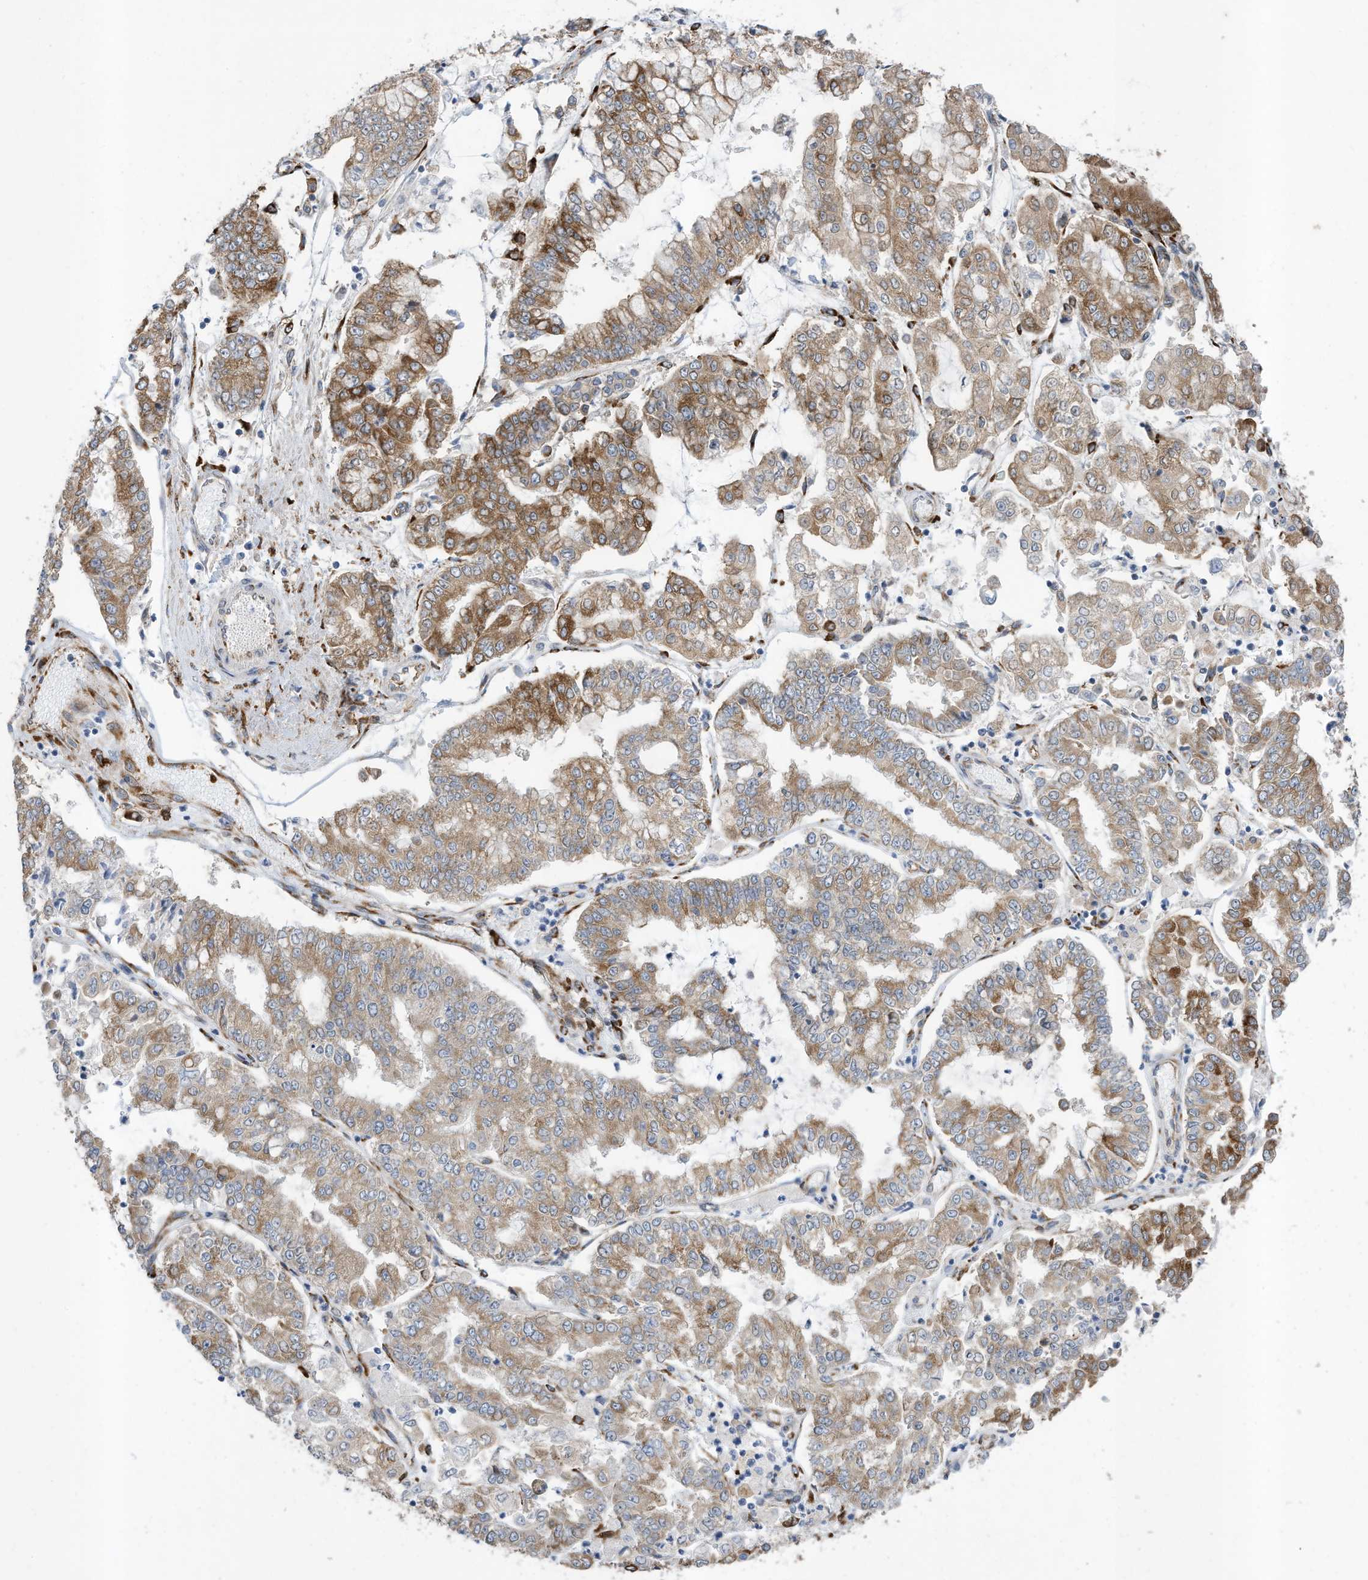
{"staining": {"intensity": "moderate", "quantity": ">75%", "location": "cytoplasmic/membranous"}, "tissue": "stomach cancer", "cell_type": "Tumor cells", "image_type": "cancer", "snomed": [{"axis": "morphology", "description": "Adenocarcinoma, NOS"}, {"axis": "topography", "description": "Stomach"}], "caption": "Brown immunohistochemical staining in human stomach cancer (adenocarcinoma) displays moderate cytoplasmic/membranous expression in about >75% of tumor cells.", "gene": "ZBTB45", "patient": {"sex": "male", "age": 76}}